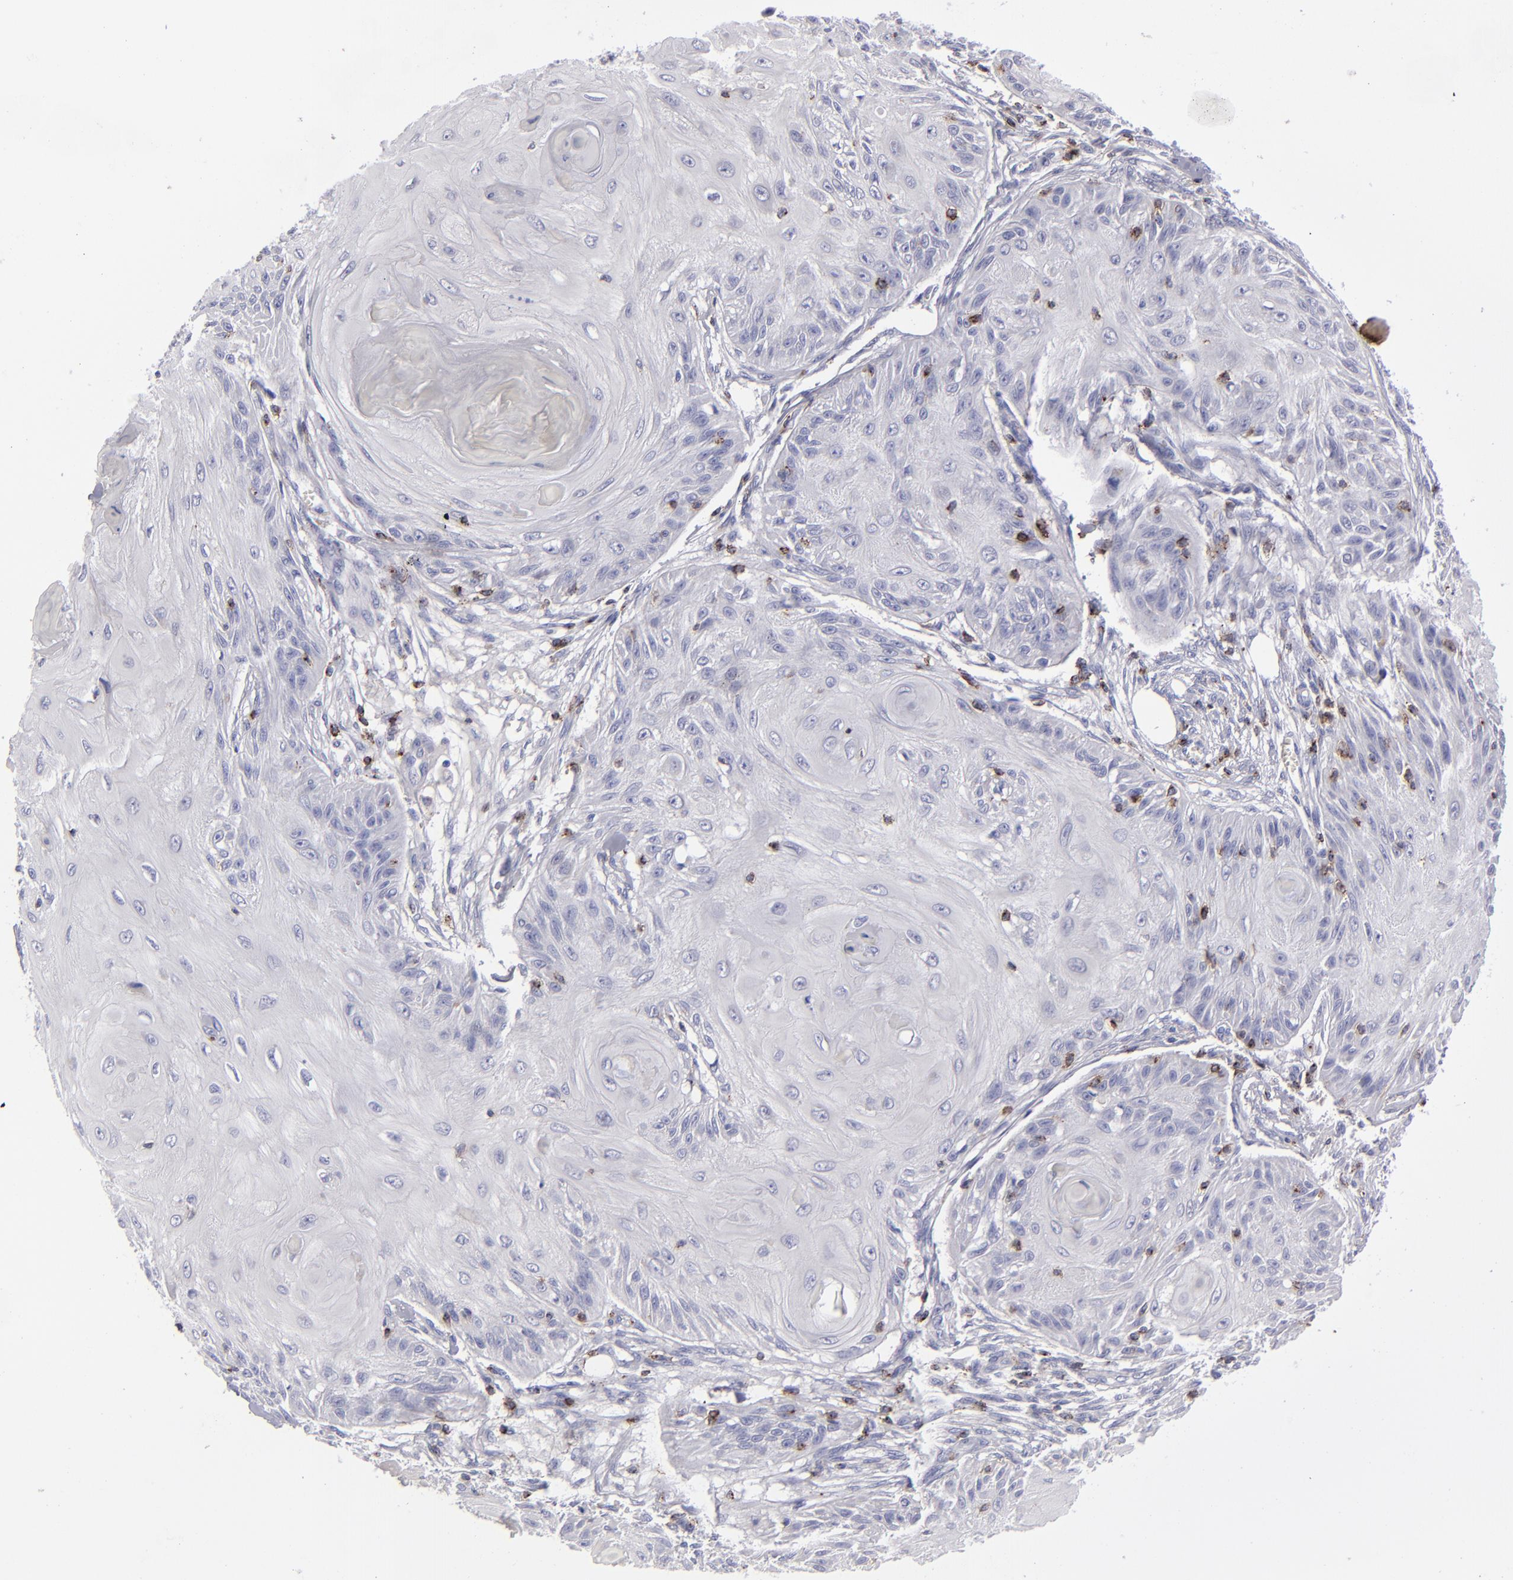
{"staining": {"intensity": "negative", "quantity": "none", "location": "none"}, "tissue": "skin cancer", "cell_type": "Tumor cells", "image_type": "cancer", "snomed": [{"axis": "morphology", "description": "Squamous cell carcinoma, NOS"}, {"axis": "topography", "description": "Skin"}], "caption": "This is an immunohistochemistry (IHC) photomicrograph of human skin cancer (squamous cell carcinoma). There is no positivity in tumor cells.", "gene": "CD2", "patient": {"sex": "female", "age": 88}}